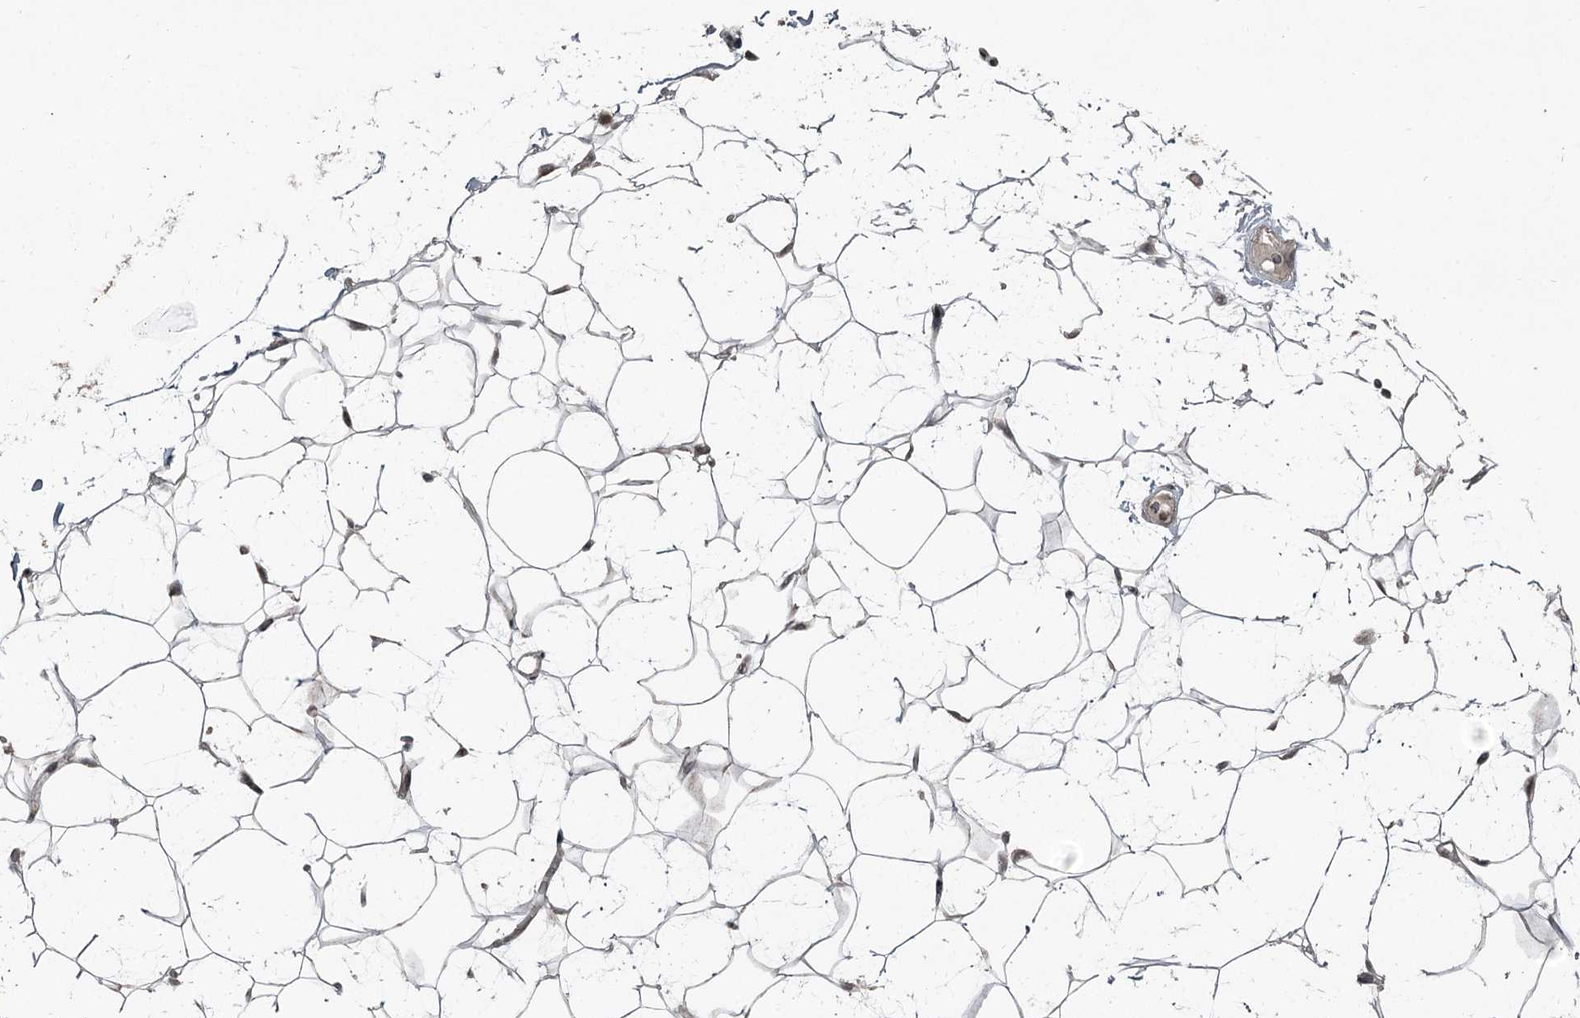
{"staining": {"intensity": "moderate", "quantity": ">75%", "location": "cytoplasmic/membranous,nuclear"}, "tissue": "adipose tissue", "cell_type": "Adipocytes", "image_type": "normal", "snomed": [{"axis": "morphology", "description": "Normal tissue, NOS"}, {"axis": "topography", "description": "Breast"}], "caption": "Immunohistochemistry image of normal adipose tissue stained for a protein (brown), which demonstrates medium levels of moderate cytoplasmic/membranous,nuclear positivity in approximately >75% of adipocytes.", "gene": "RASSF8", "patient": {"sex": "female", "age": 26}}